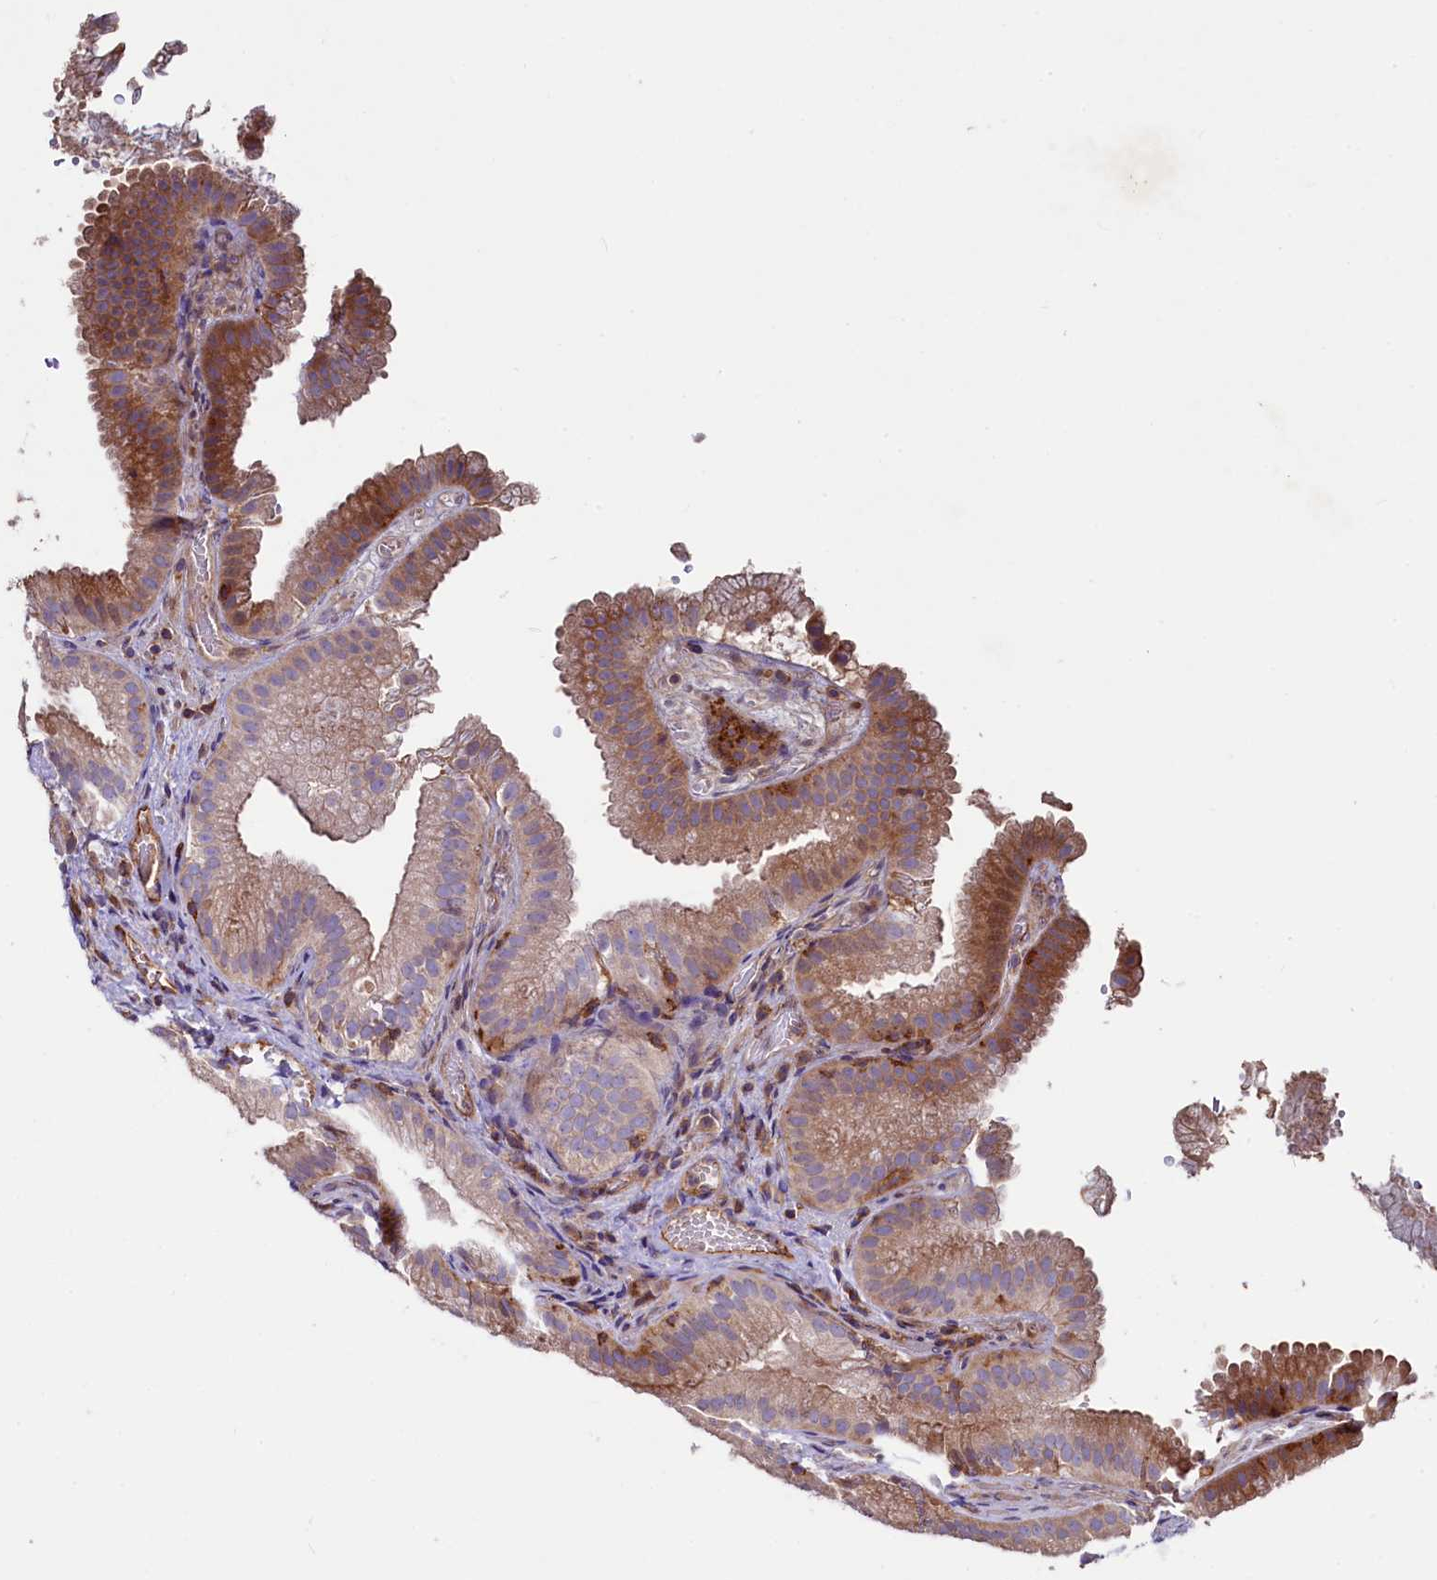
{"staining": {"intensity": "moderate", "quantity": "25%-75%", "location": "cytoplasmic/membranous"}, "tissue": "gallbladder", "cell_type": "Glandular cells", "image_type": "normal", "snomed": [{"axis": "morphology", "description": "Normal tissue, NOS"}, {"axis": "topography", "description": "Gallbladder"}], "caption": "A high-resolution photomicrograph shows immunohistochemistry (IHC) staining of unremarkable gallbladder, which exhibits moderate cytoplasmic/membranous expression in approximately 25%-75% of glandular cells.", "gene": "KLHDC4", "patient": {"sex": "female", "age": 30}}